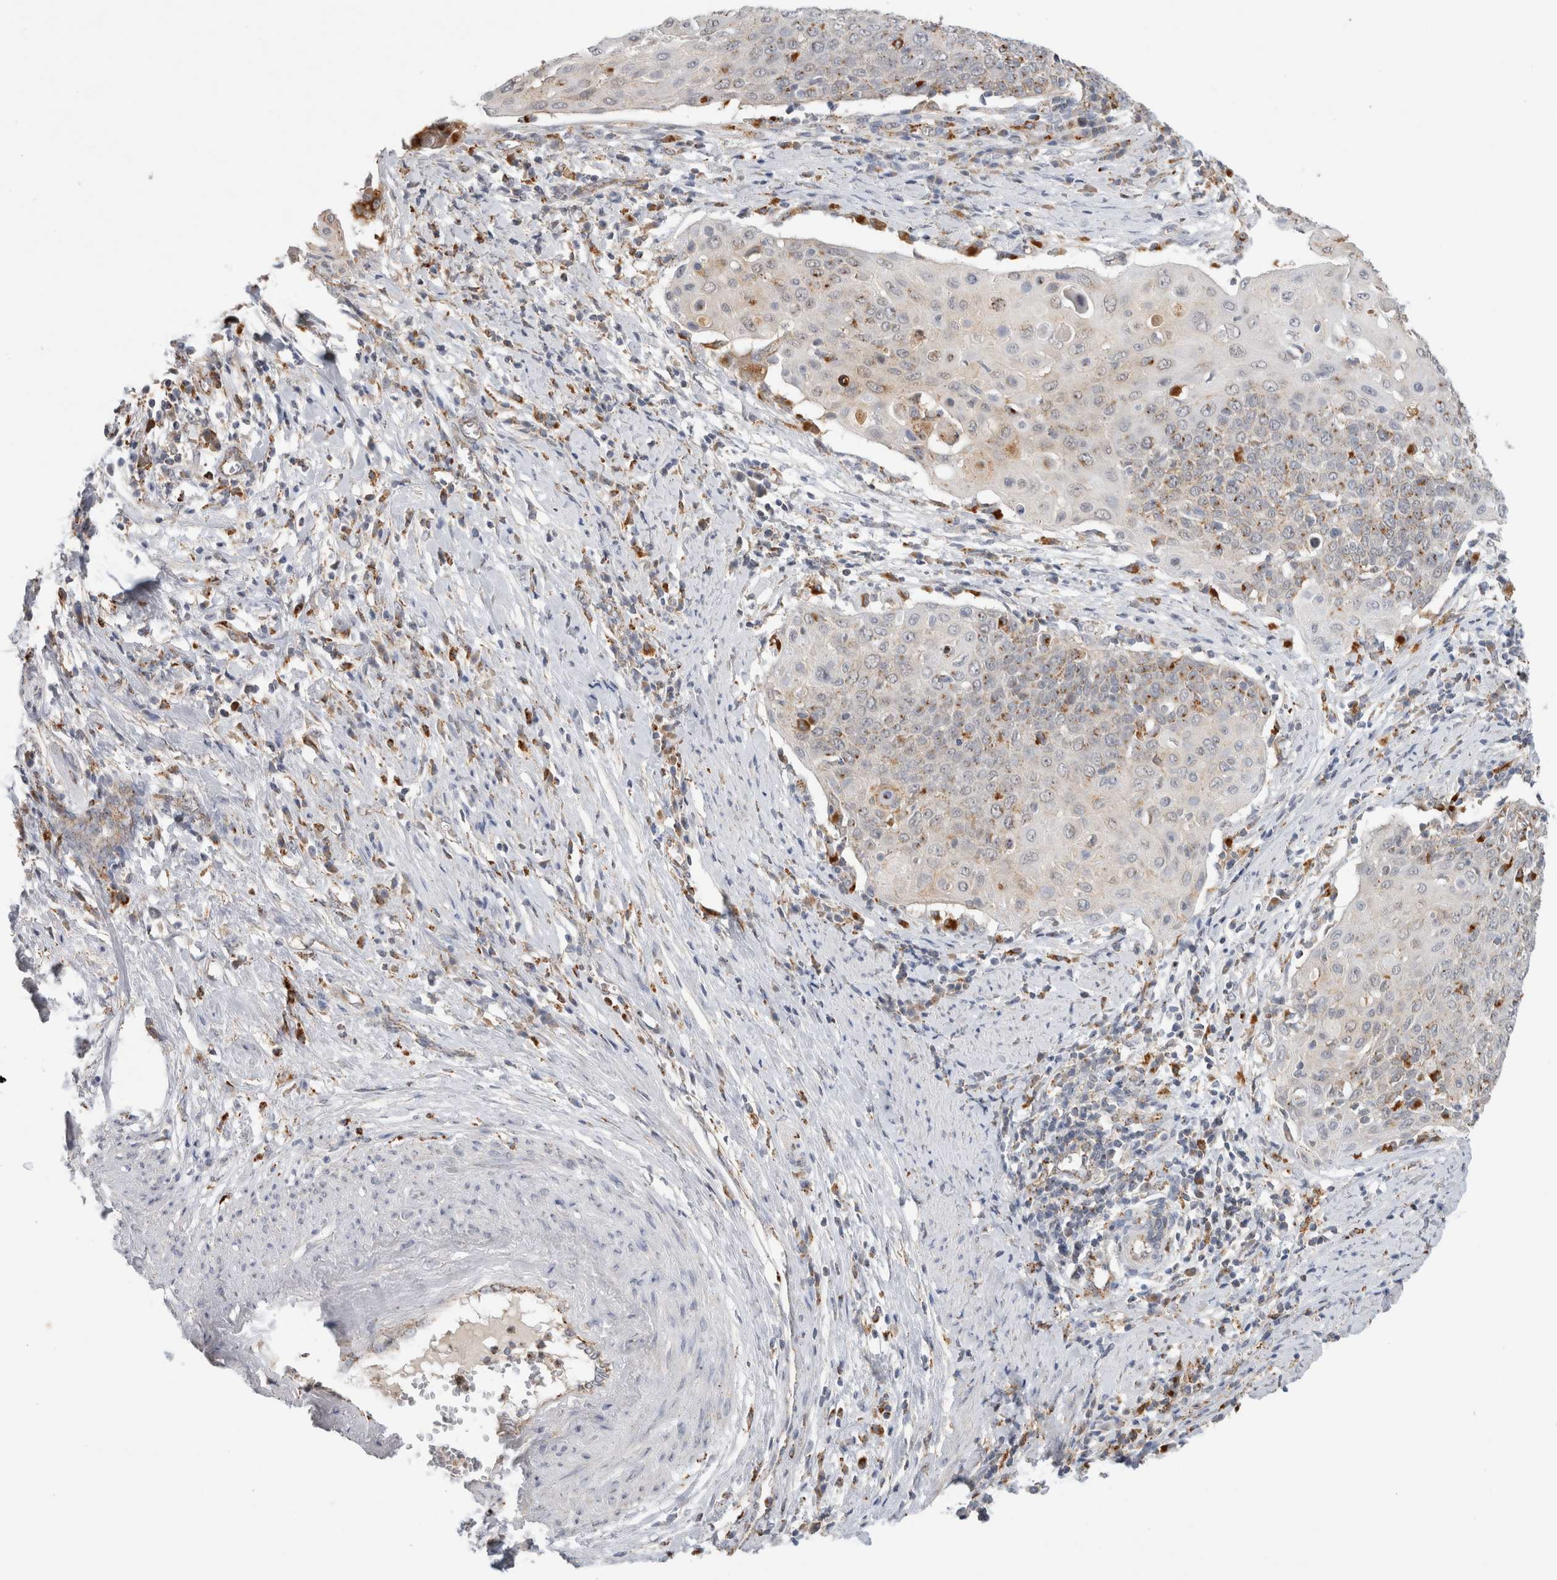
{"staining": {"intensity": "moderate", "quantity": "25%-75%", "location": "cytoplasmic/membranous"}, "tissue": "cervical cancer", "cell_type": "Tumor cells", "image_type": "cancer", "snomed": [{"axis": "morphology", "description": "Squamous cell carcinoma, NOS"}, {"axis": "topography", "description": "Cervix"}], "caption": "Immunohistochemistry of human cervical squamous cell carcinoma reveals medium levels of moderate cytoplasmic/membranous expression in approximately 25%-75% of tumor cells.", "gene": "GNS", "patient": {"sex": "female", "age": 39}}